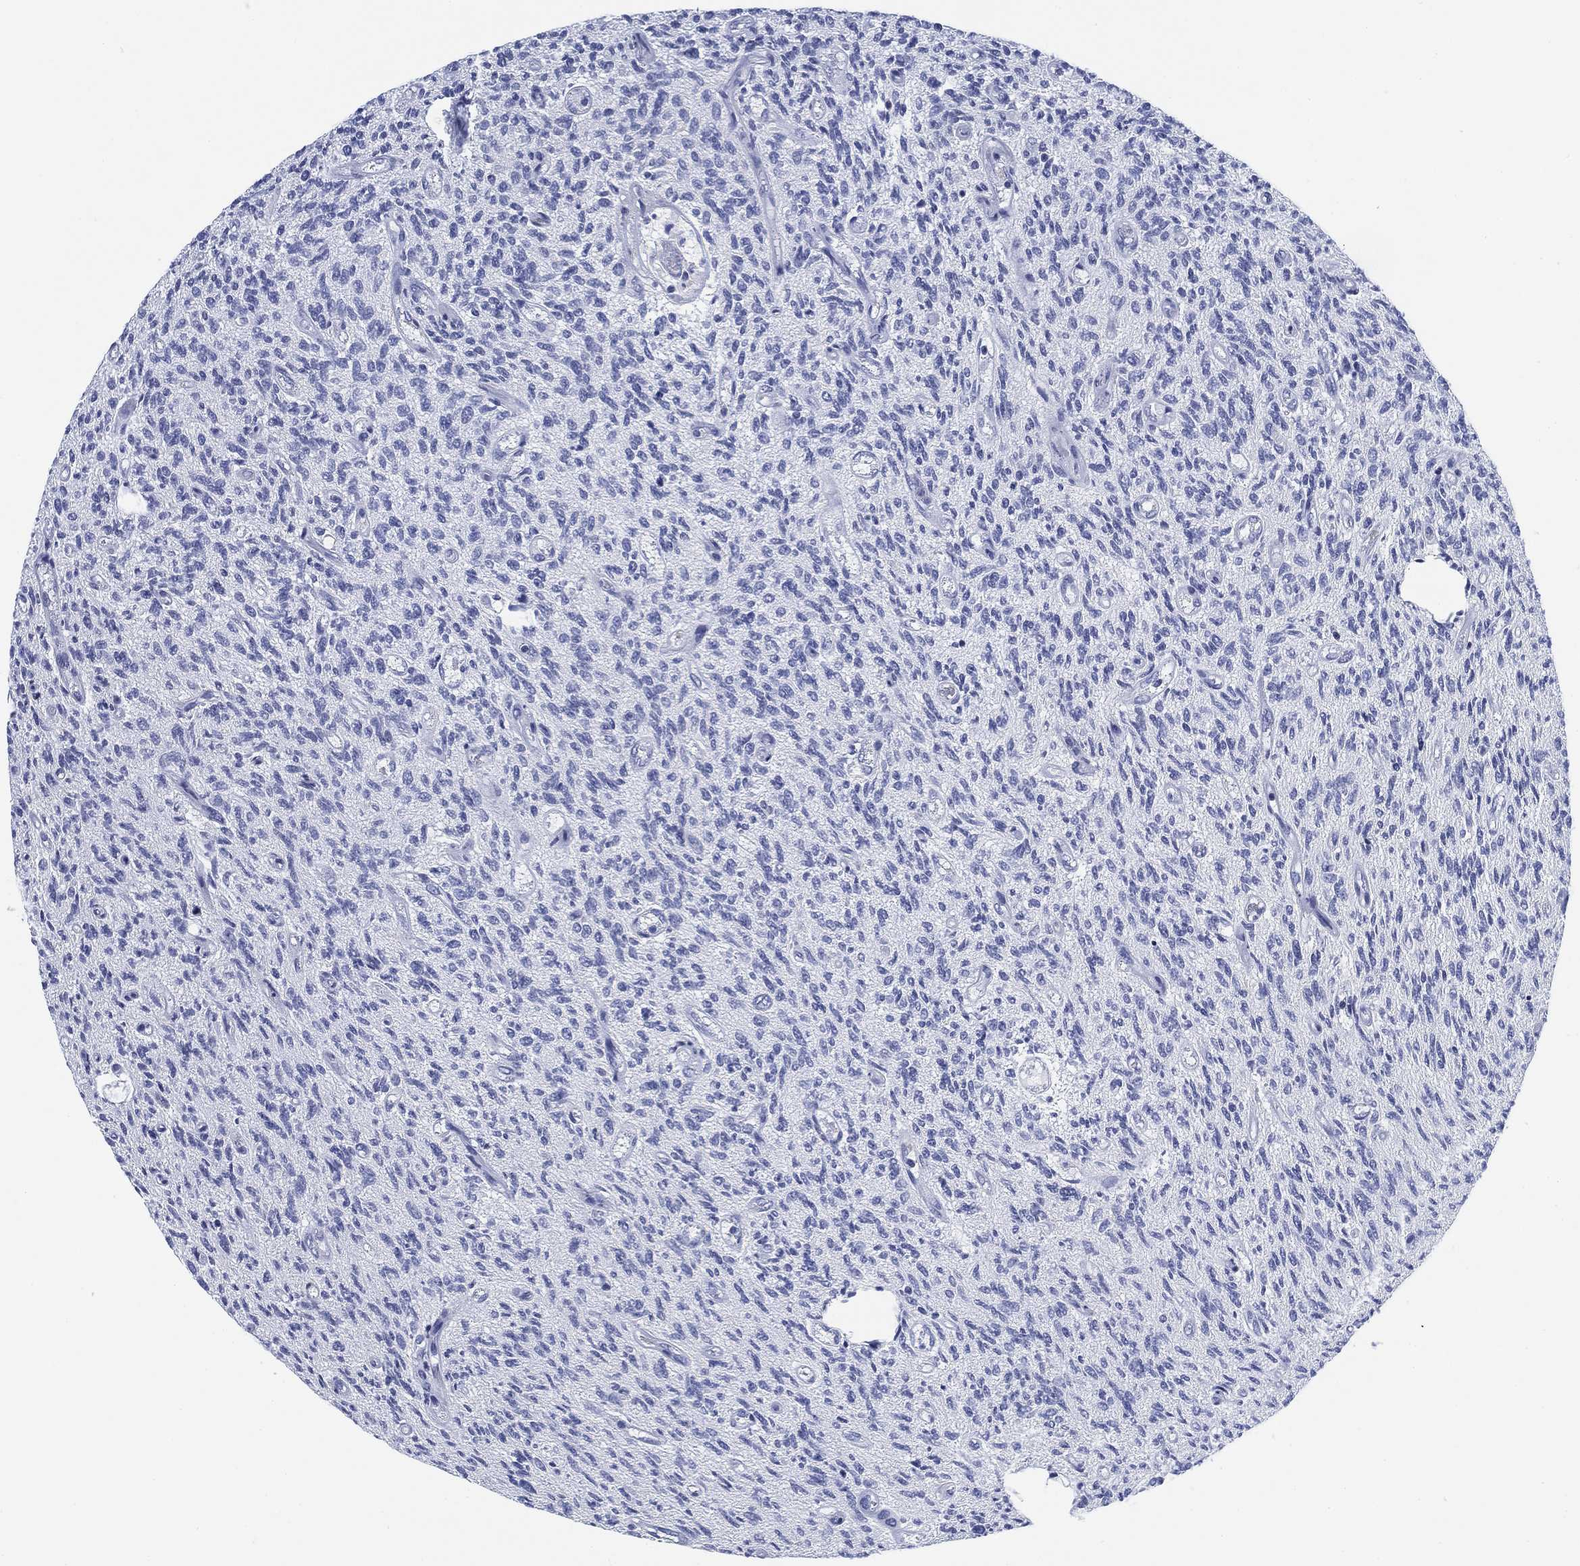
{"staining": {"intensity": "negative", "quantity": "none", "location": "none"}, "tissue": "glioma", "cell_type": "Tumor cells", "image_type": "cancer", "snomed": [{"axis": "morphology", "description": "Glioma, malignant, High grade"}, {"axis": "topography", "description": "Brain"}], "caption": "The micrograph displays no staining of tumor cells in glioma.", "gene": "FYB1", "patient": {"sex": "male", "age": 64}}